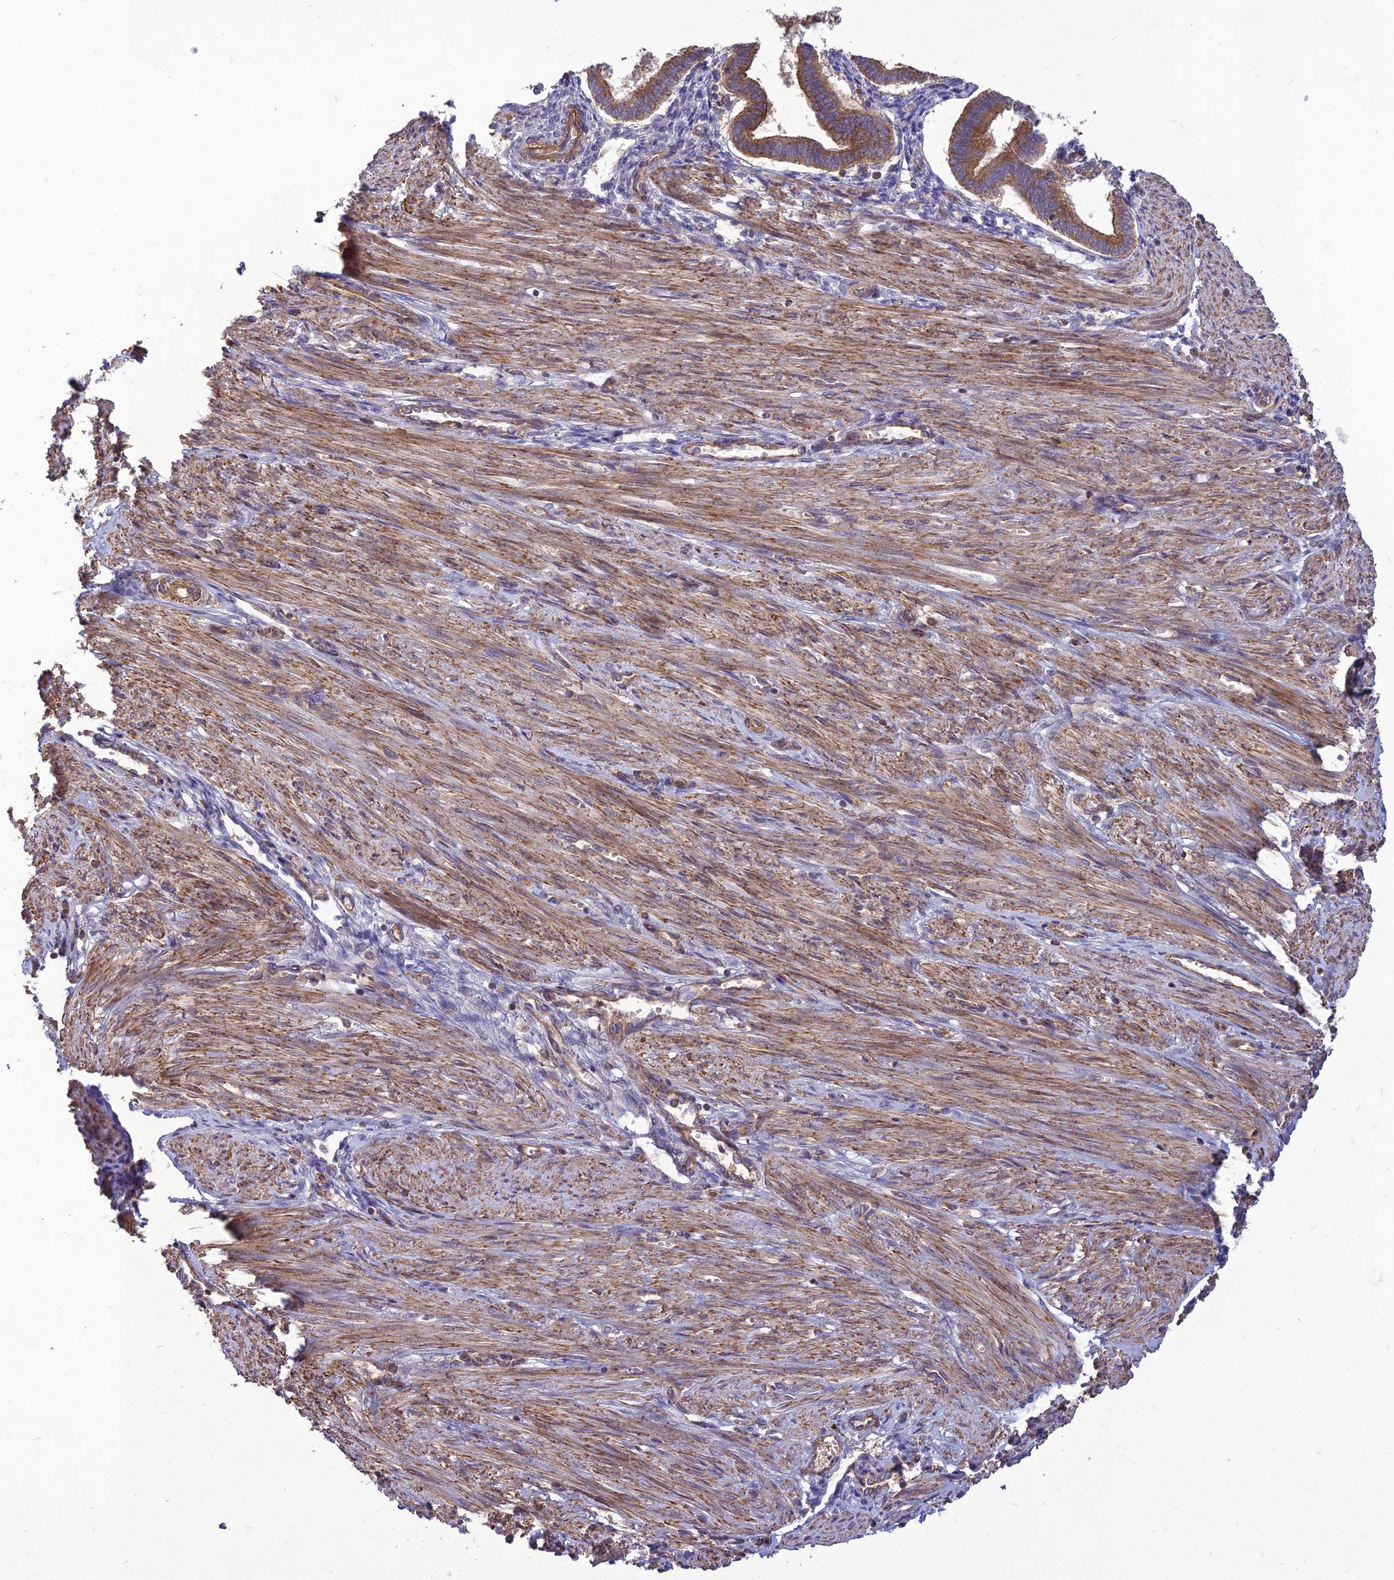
{"staining": {"intensity": "moderate", "quantity": ">75%", "location": "cytoplasmic/membranous"}, "tissue": "endometrium", "cell_type": "Cells in endometrial stroma", "image_type": "normal", "snomed": [{"axis": "morphology", "description": "Normal tissue, NOS"}, {"axis": "topography", "description": "Endometrium"}], "caption": "Endometrium stained for a protein (brown) displays moderate cytoplasmic/membranous positive staining in approximately >75% of cells in endometrial stroma.", "gene": "TMEM131L", "patient": {"sex": "female", "age": 24}}